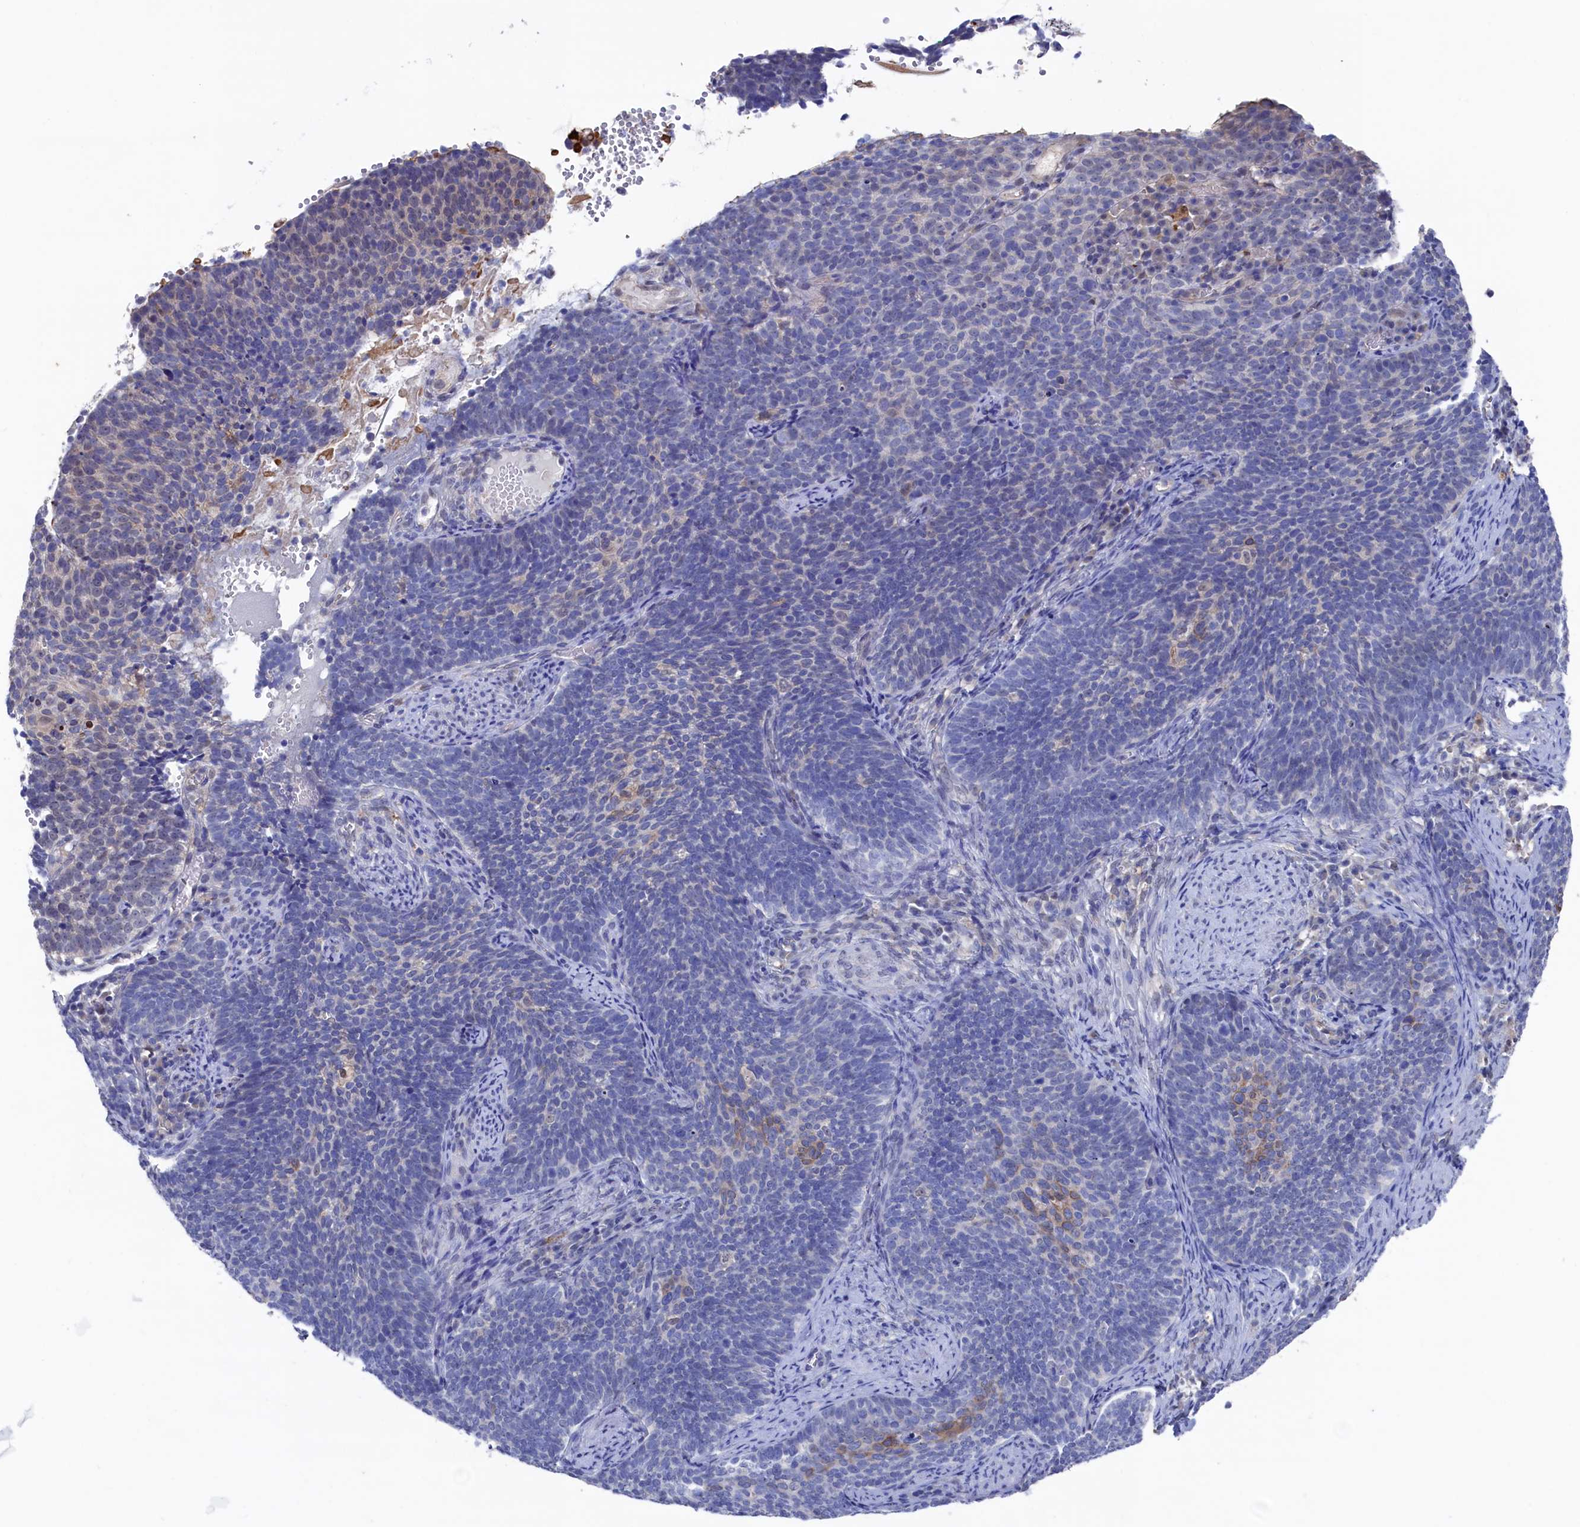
{"staining": {"intensity": "negative", "quantity": "none", "location": "none"}, "tissue": "cervical cancer", "cell_type": "Tumor cells", "image_type": "cancer", "snomed": [{"axis": "morphology", "description": "Normal tissue, NOS"}, {"axis": "morphology", "description": "Squamous cell carcinoma, NOS"}, {"axis": "topography", "description": "Cervix"}], "caption": "A high-resolution micrograph shows IHC staining of squamous cell carcinoma (cervical), which shows no significant positivity in tumor cells.", "gene": "RNH1", "patient": {"sex": "female", "age": 39}}